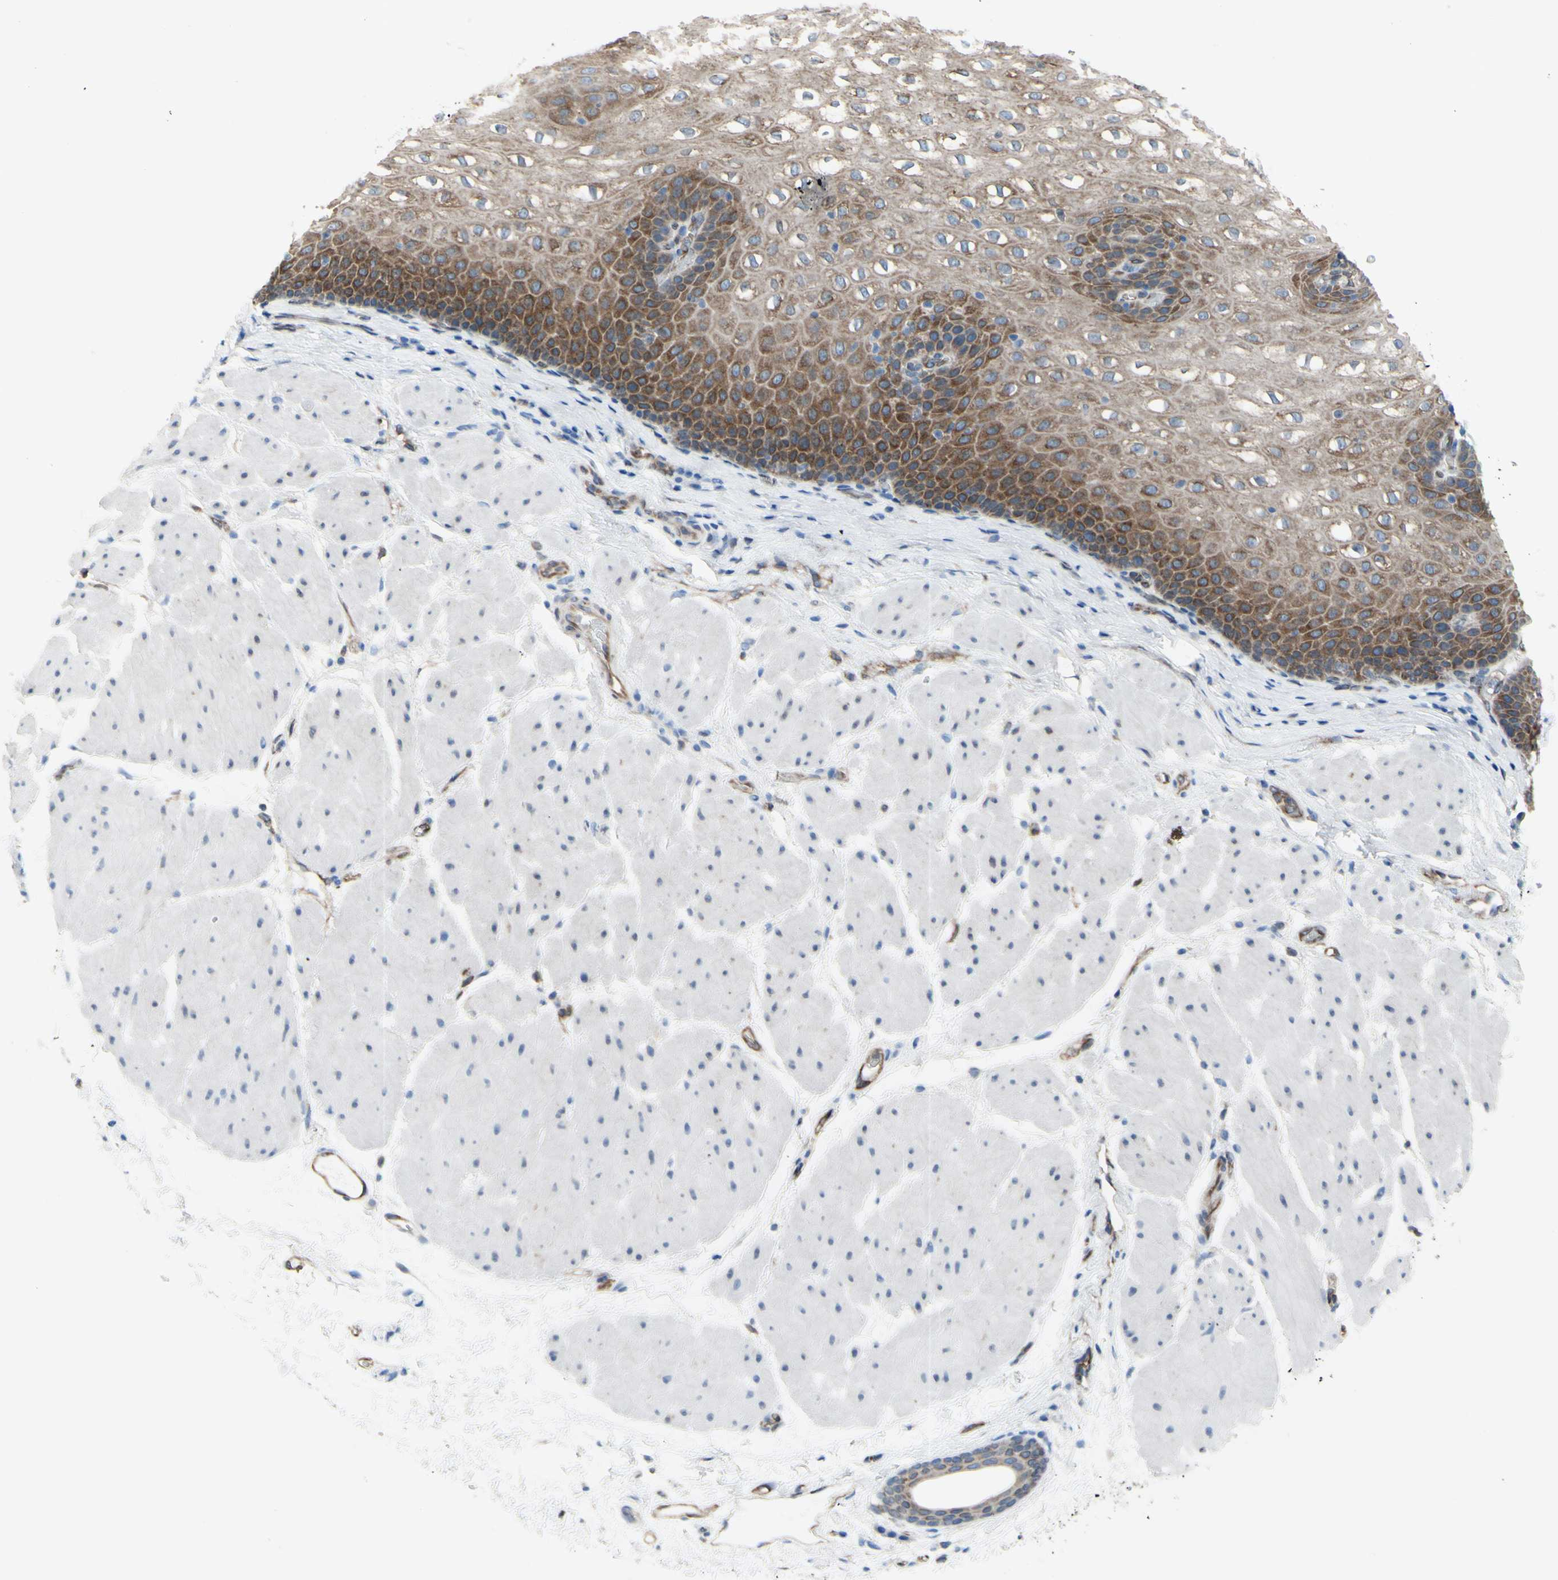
{"staining": {"intensity": "moderate", "quantity": ">75%", "location": "cytoplasmic/membranous"}, "tissue": "esophagus", "cell_type": "Squamous epithelial cells", "image_type": "normal", "snomed": [{"axis": "morphology", "description": "Normal tissue, NOS"}, {"axis": "topography", "description": "Esophagus"}], "caption": "Protein analysis of normal esophagus exhibits moderate cytoplasmic/membranous staining in about >75% of squamous epithelial cells.", "gene": "MGST2", "patient": {"sex": "male", "age": 48}}